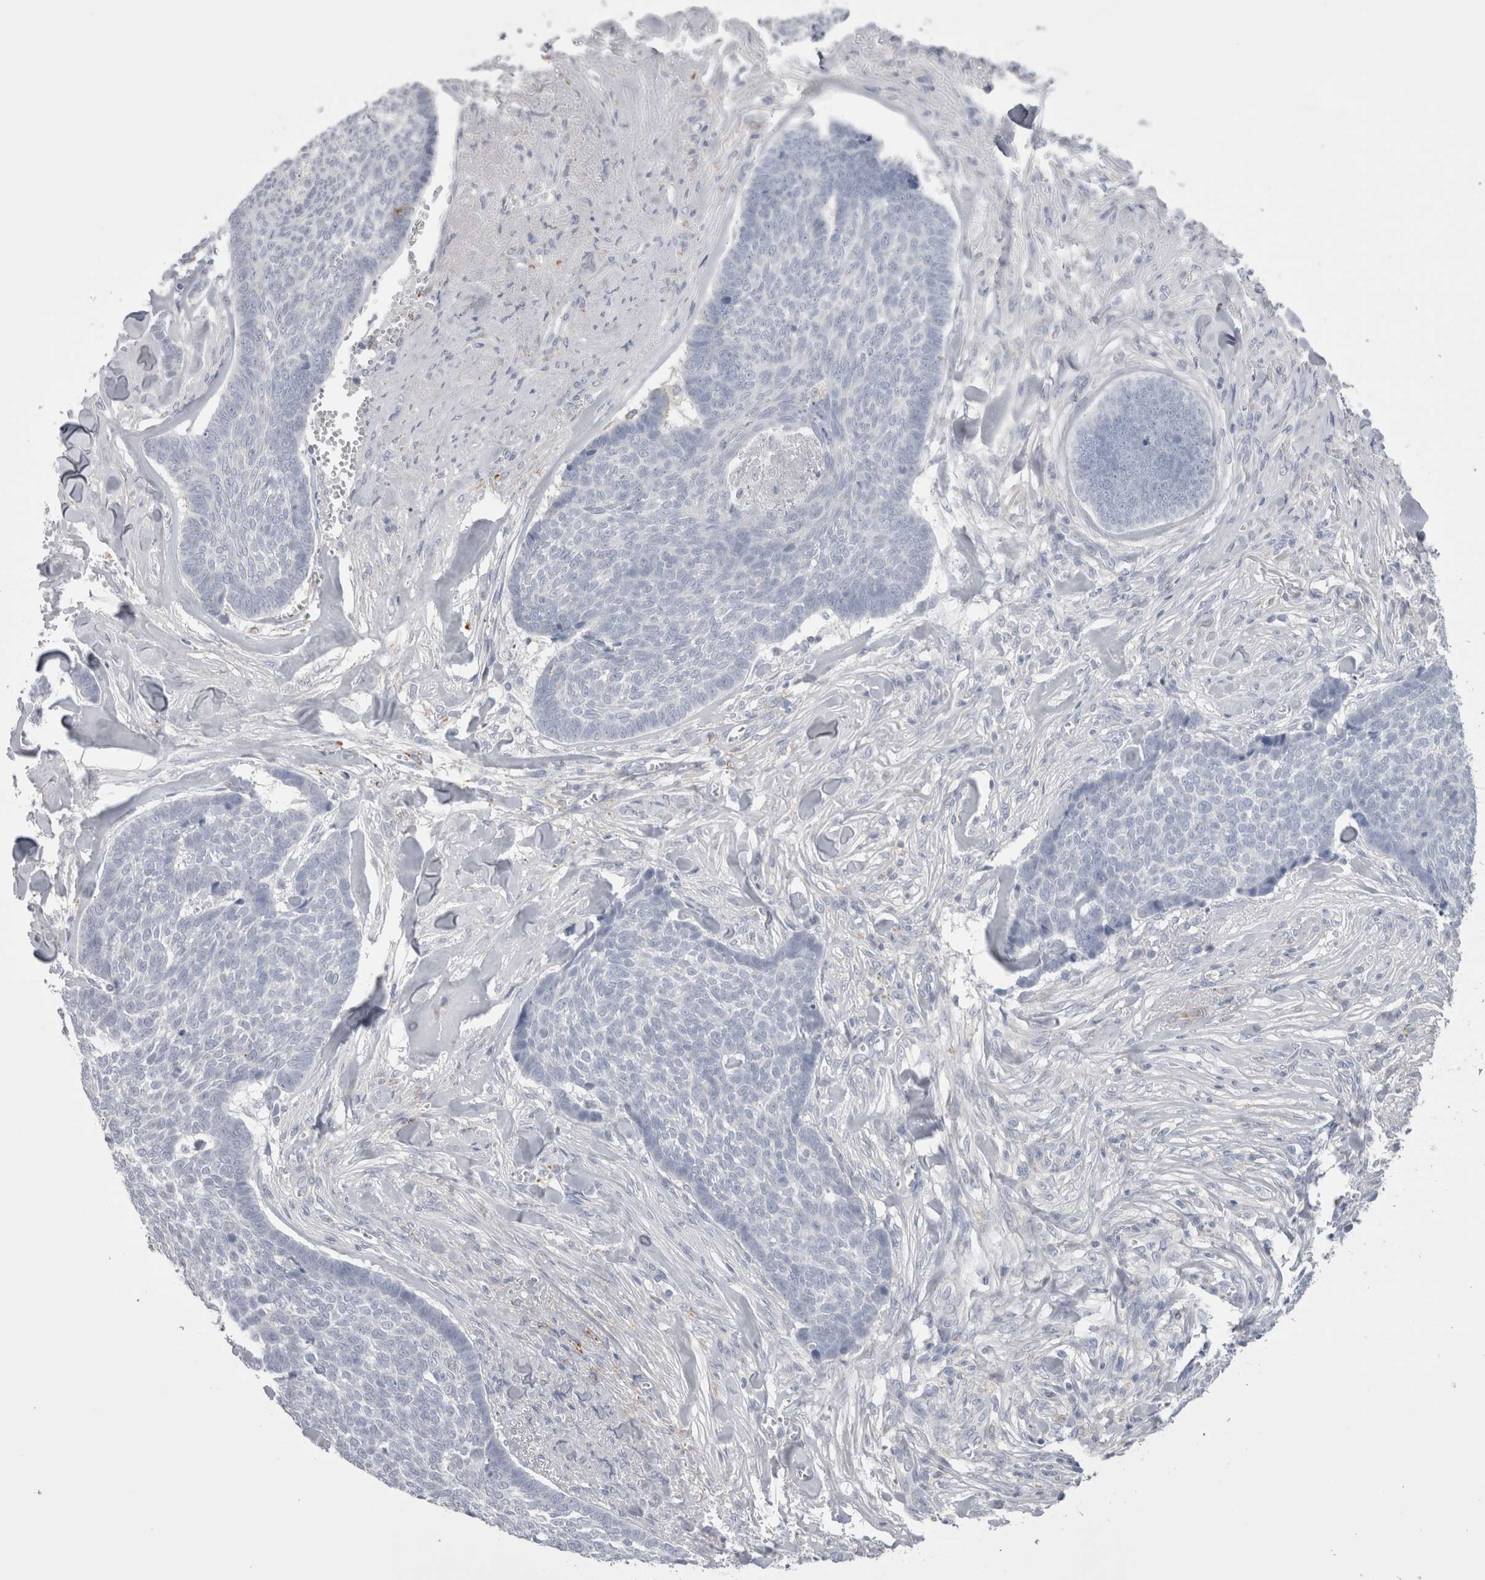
{"staining": {"intensity": "negative", "quantity": "none", "location": "none"}, "tissue": "skin cancer", "cell_type": "Tumor cells", "image_type": "cancer", "snomed": [{"axis": "morphology", "description": "Basal cell carcinoma"}, {"axis": "topography", "description": "Skin"}], "caption": "Protein analysis of skin cancer demonstrates no significant expression in tumor cells.", "gene": "EPDR1", "patient": {"sex": "male", "age": 84}}